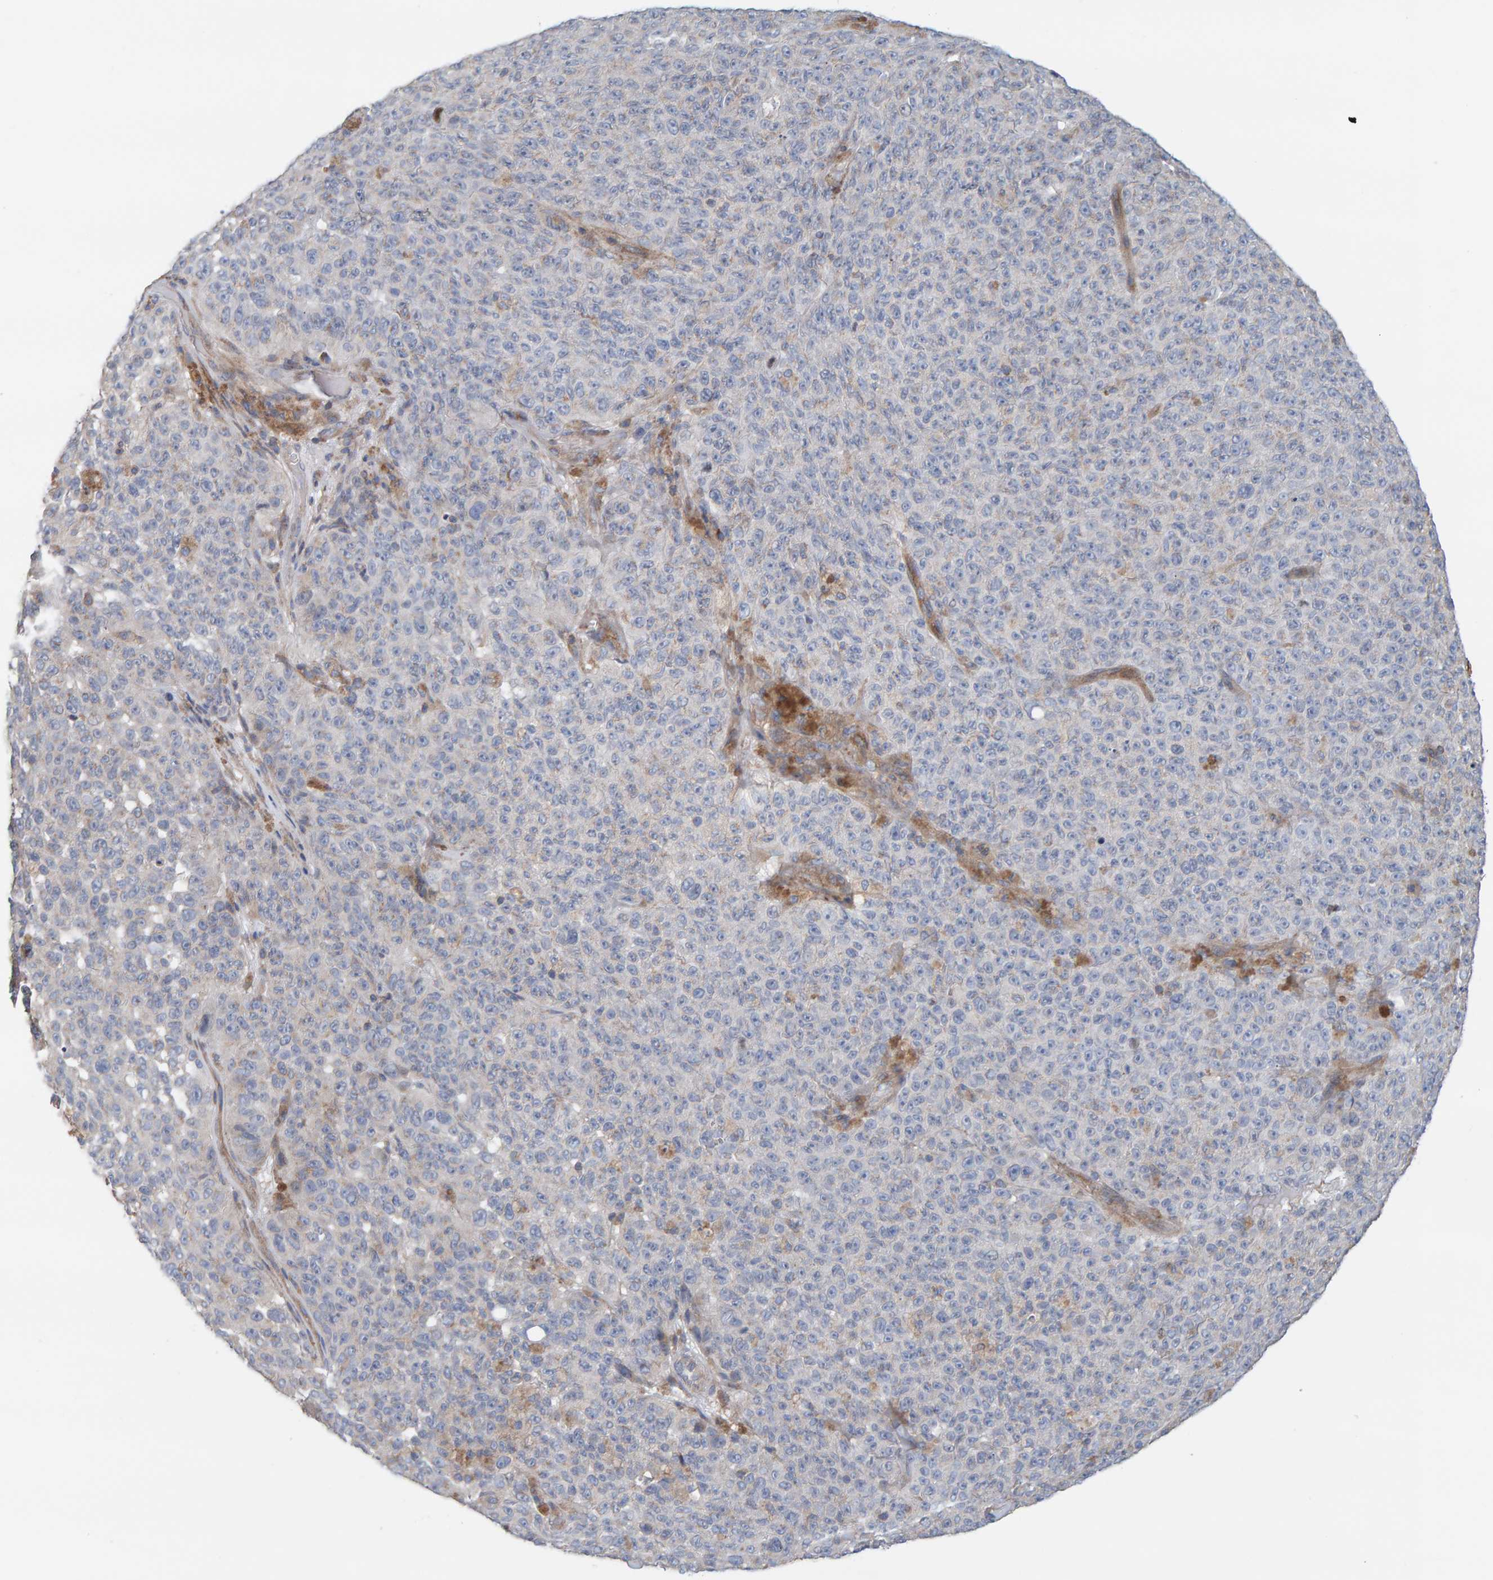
{"staining": {"intensity": "negative", "quantity": "none", "location": "none"}, "tissue": "melanoma", "cell_type": "Tumor cells", "image_type": "cancer", "snomed": [{"axis": "morphology", "description": "Malignant melanoma, NOS"}, {"axis": "topography", "description": "Skin"}], "caption": "Malignant melanoma was stained to show a protein in brown. There is no significant staining in tumor cells.", "gene": "RGP1", "patient": {"sex": "female", "age": 82}}